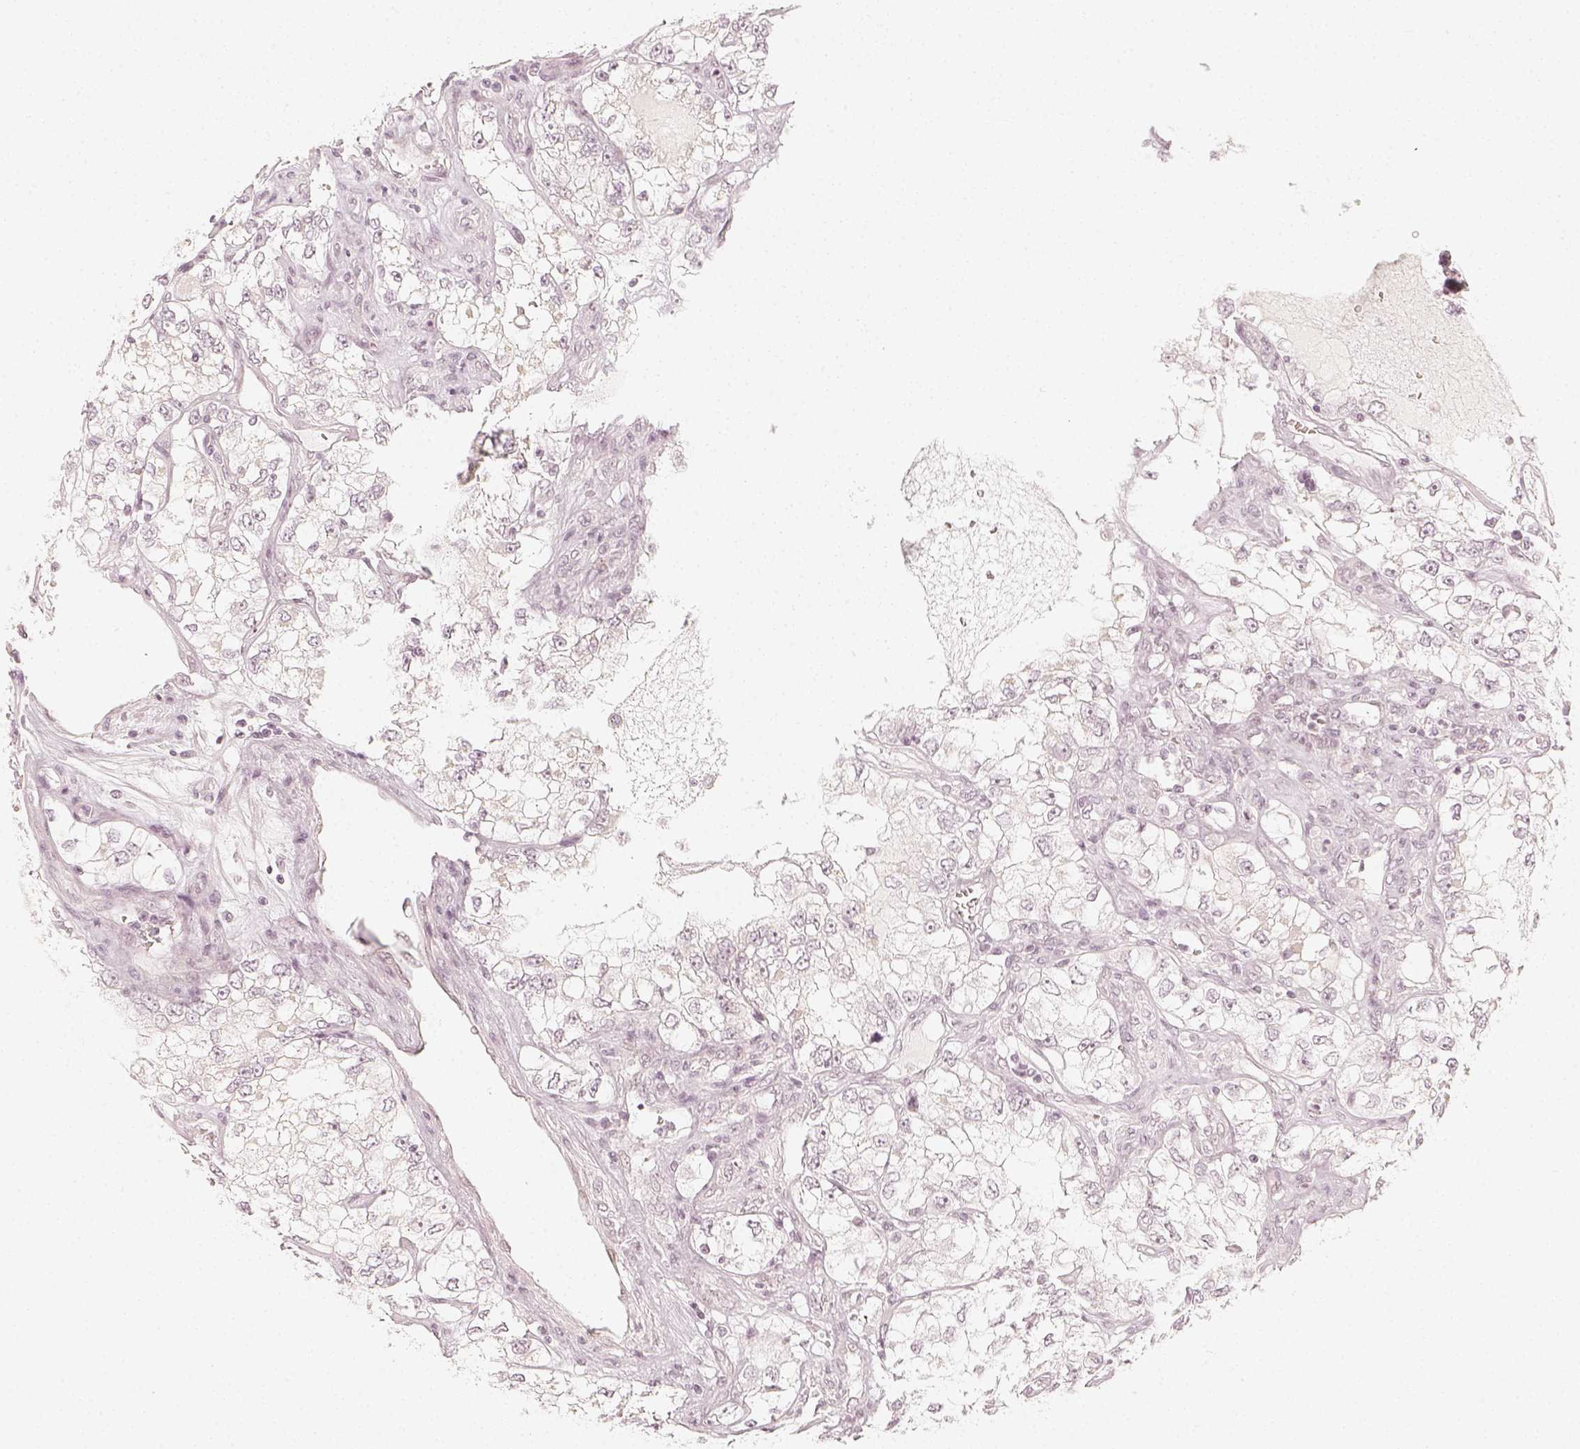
{"staining": {"intensity": "negative", "quantity": "none", "location": "none"}, "tissue": "renal cancer", "cell_type": "Tumor cells", "image_type": "cancer", "snomed": [{"axis": "morphology", "description": "Adenocarcinoma, NOS"}, {"axis": "topography", "description": "Kidney"}], "caption": "Immunohistochemistry of human renal cancer (adenocarcinoma) exhibits no expression in tumor cells.", "gene": "KRTAP2-1", "patient": {"sex": "female", "age": 59}}